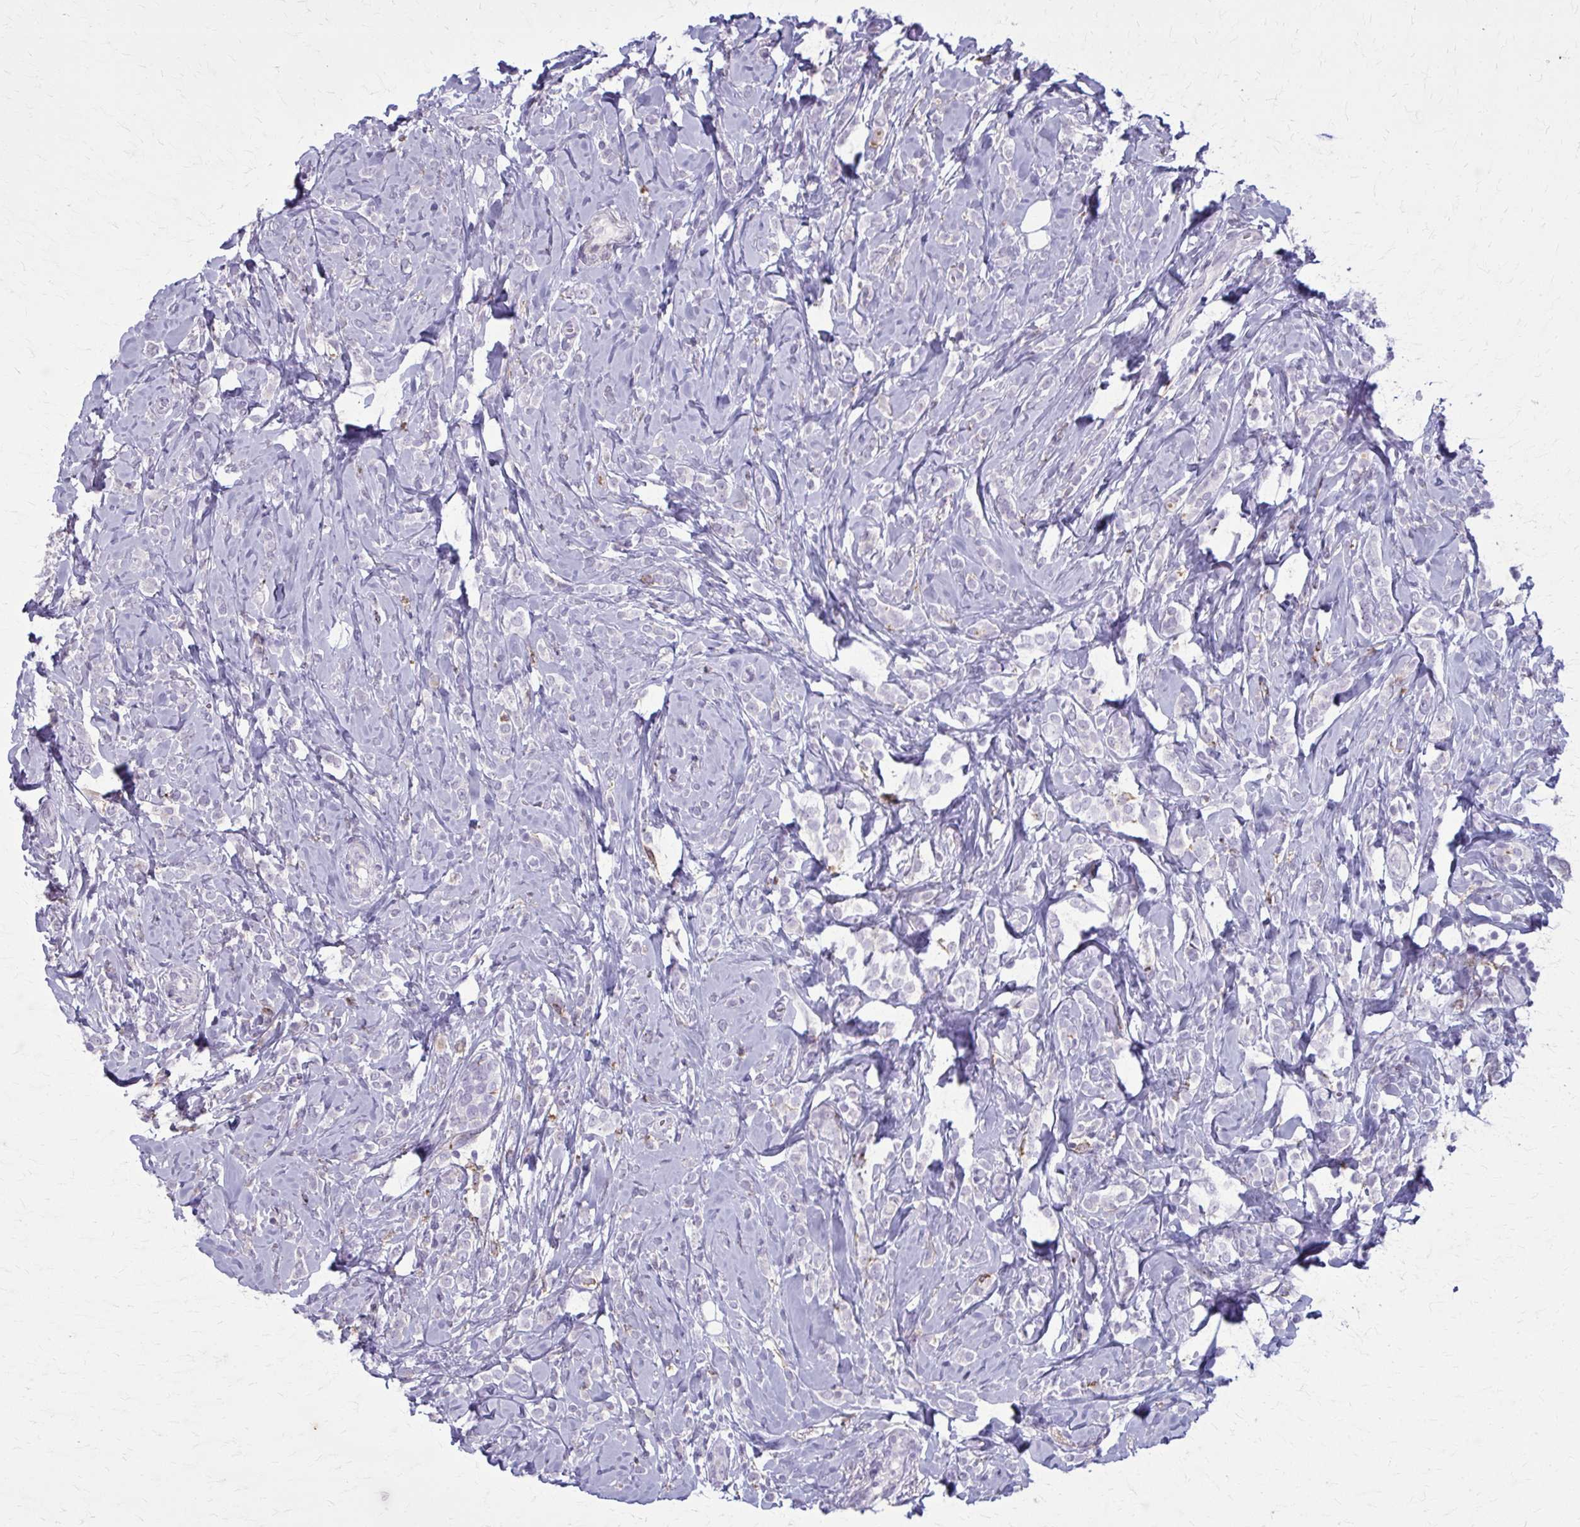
{"staining": {"intensity": "negative", "quantity": "none", "location": "none"}, "tissue": "breast cancer", "cell_type": "Tumor cells", "image_type": "cancer", "snomed": [{"axis": "morphology", "description": "Lobular carcinoma"}, {"axis": "topography", "description": "Breast"}], "caption": "Human lobular carcinoma (breast) stained for a protein using IHC displays no positivity in tumor cells.", "gene": "CARD9", "patient": {"sex": "female", "age": 49}}